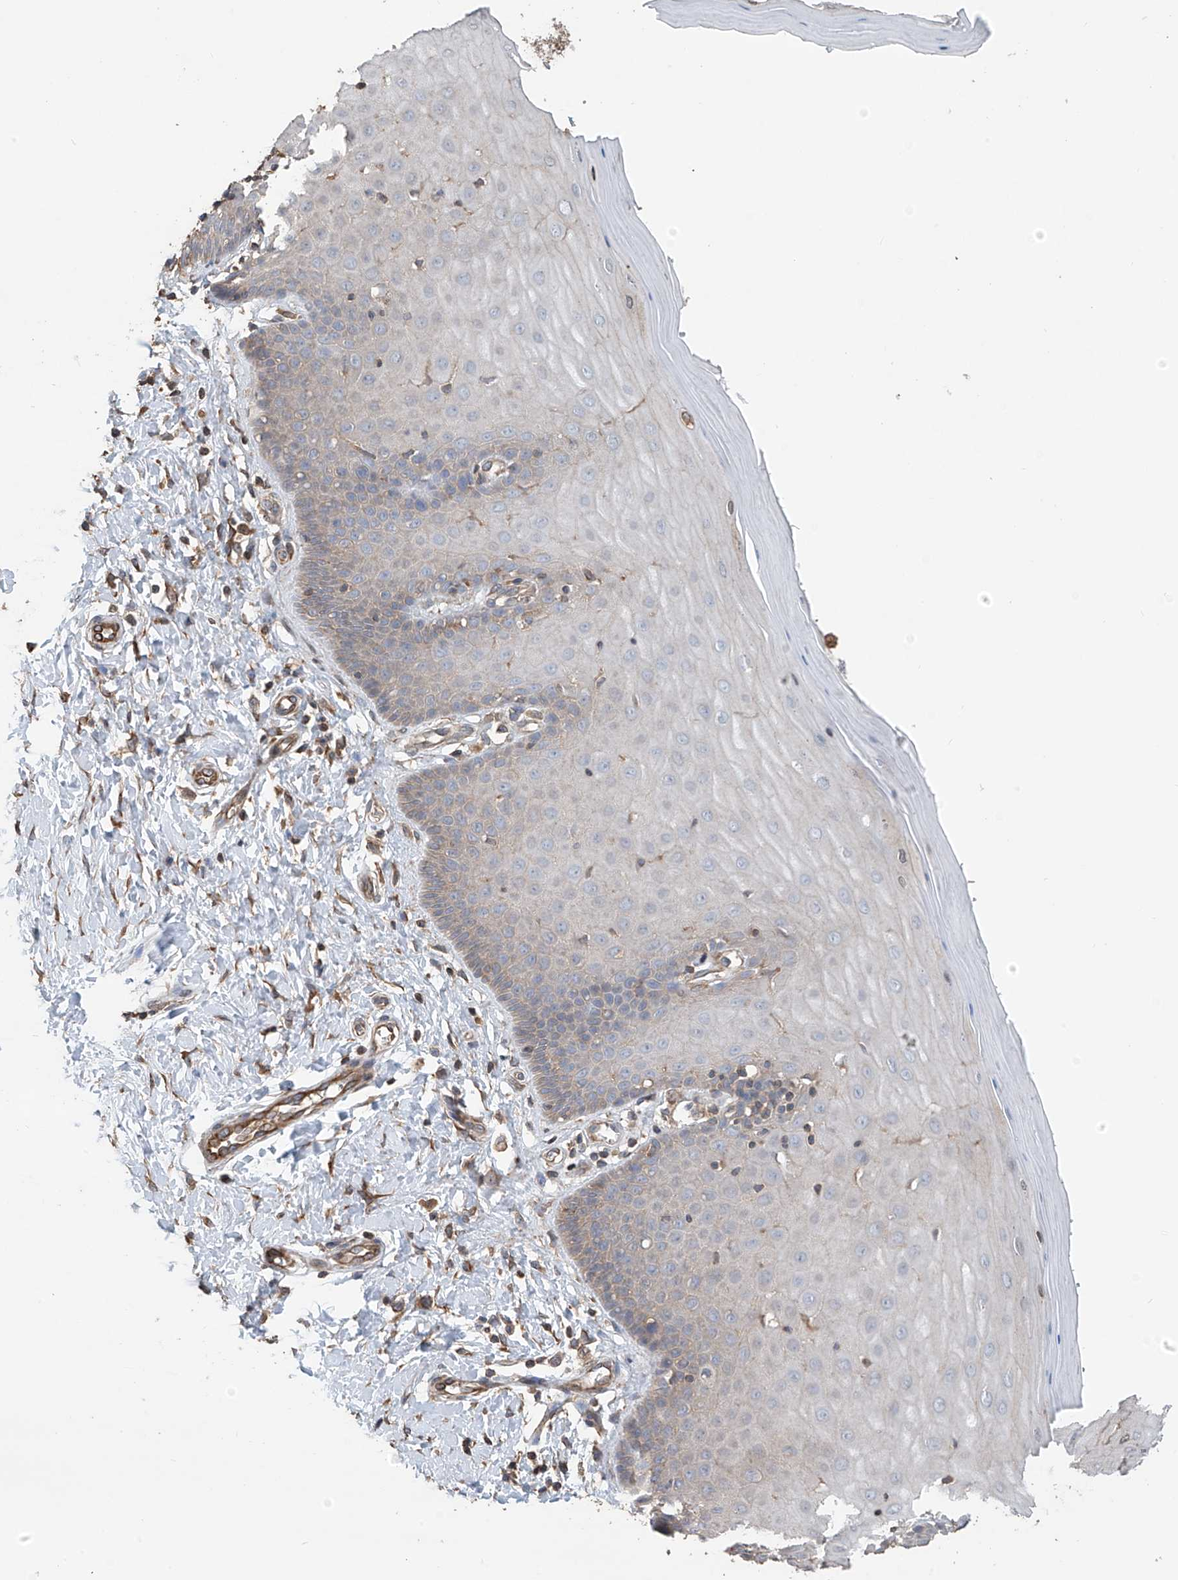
{"staining": {"intensity": "moderate", "quantity": "<25%", "location": "cytoplasmic/membranous"}, "tissue": "cervix", "cell_type": "Glandular cells", "image_type": "normal", "snomed": [{"axis": "morphology", "description": "Normal tissue, NOS"}, {"axis": "topography", "description": "Cervix"}], "caption": "Brown immunohistochemical staining in normal cervix demonstrates moderate cytoplasmic/membranous expression in approximately <25% of glandular cells. (Brightfield microscopy of DAB IHC at high magnification).", "gene": "PHACTR4", "patient": {"sex": "female", "age": 55}}